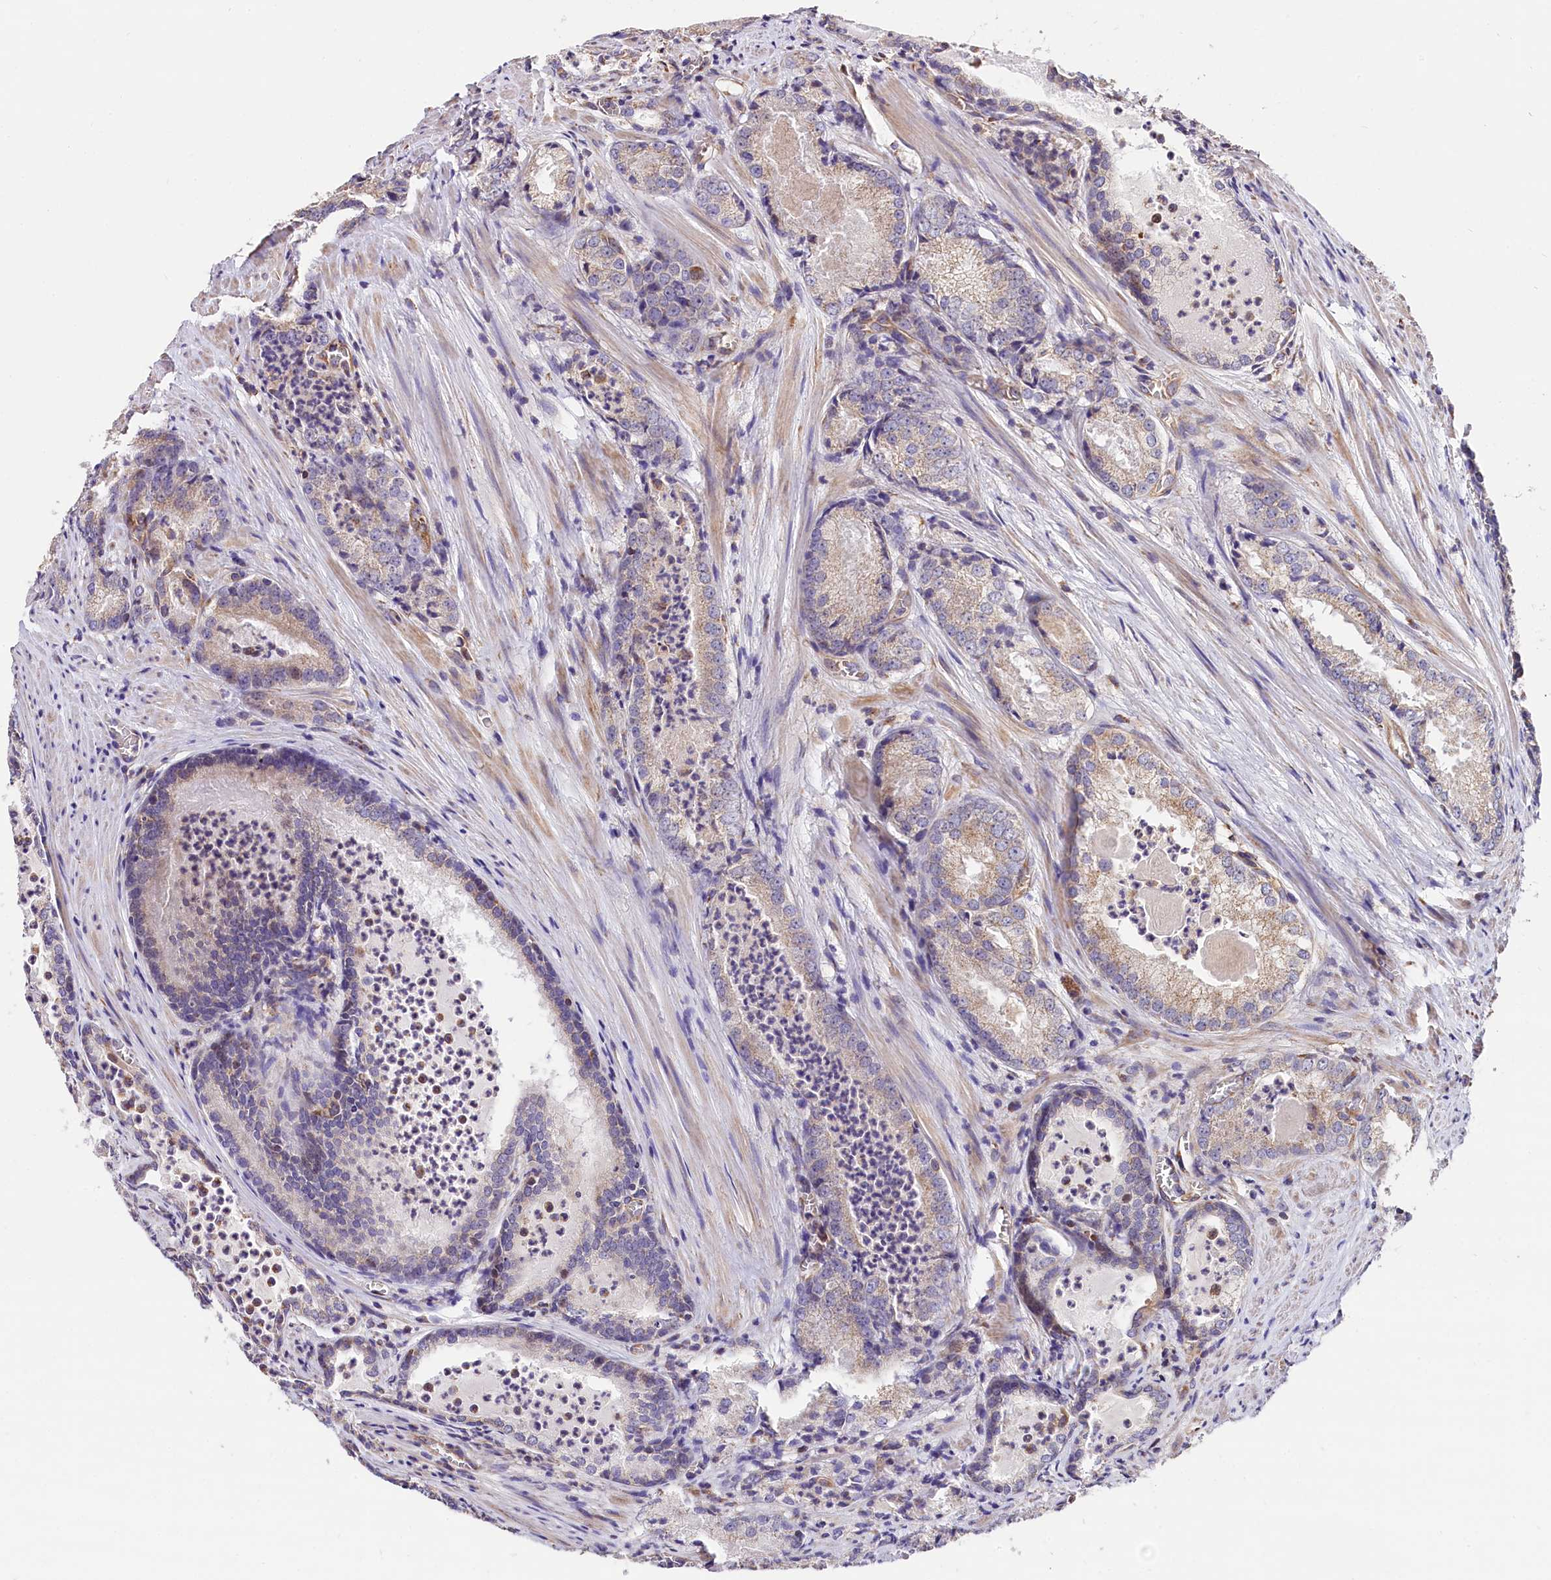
{"staining": {"intensity": "weak", "quantity": "<25%", "location": "cytoplasmic/membranous"}, "tissue": "prostate cancer", "cell_type": "Tumor cells", "image_type": "cancer", "snomed": [{"axis": "morphology", "description": "Adenocarcinoma, Low grade"}, {"axis": "topography", "description": "Prostate"}], "caption": "Tumor cells show no significant protein positivity in prostate cancer (low-grade adenocarcinoma).", "gene": "ACAA2", "patient": {"sex": "male", "age": 54}}